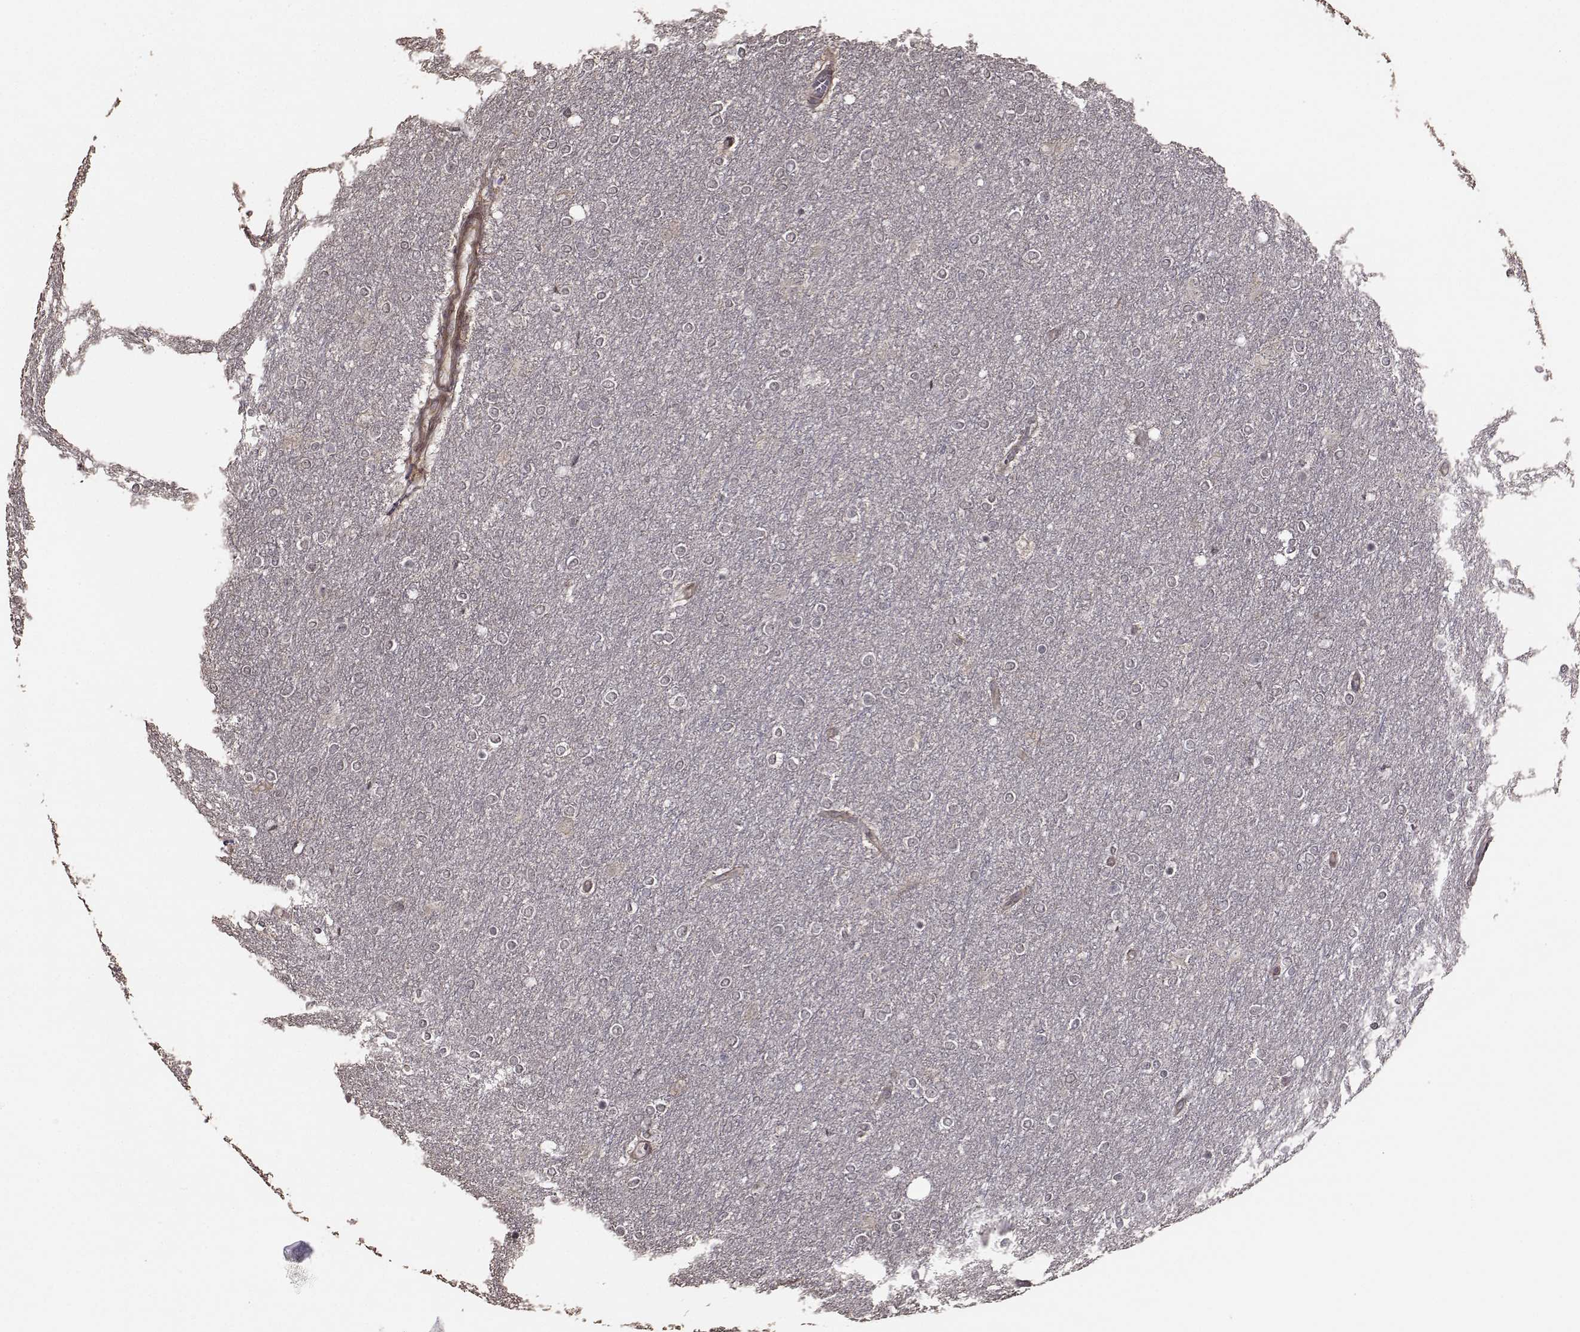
{"staining": {"intensity": "negative", "quantity": "none", "location": "none"}, "tissue": "glioma", "cell_type": "Tumor cells", "image_type": "cancer", "snomed": [{"axis": "morphology", "description": "Glioma, malignant, High grade"}, {"axis": "topography", "description": "Brain"}], "caption": "DAB (3,3'-diaminobenzidine) immunohistochemical staining of glioma demonstrates no significant staining in tumor cells. (DAB IHC visualized using brightfield microscopy, high magnification).", "gene": "TRIP10", "patient": {"sex": "female", "age": 61}}